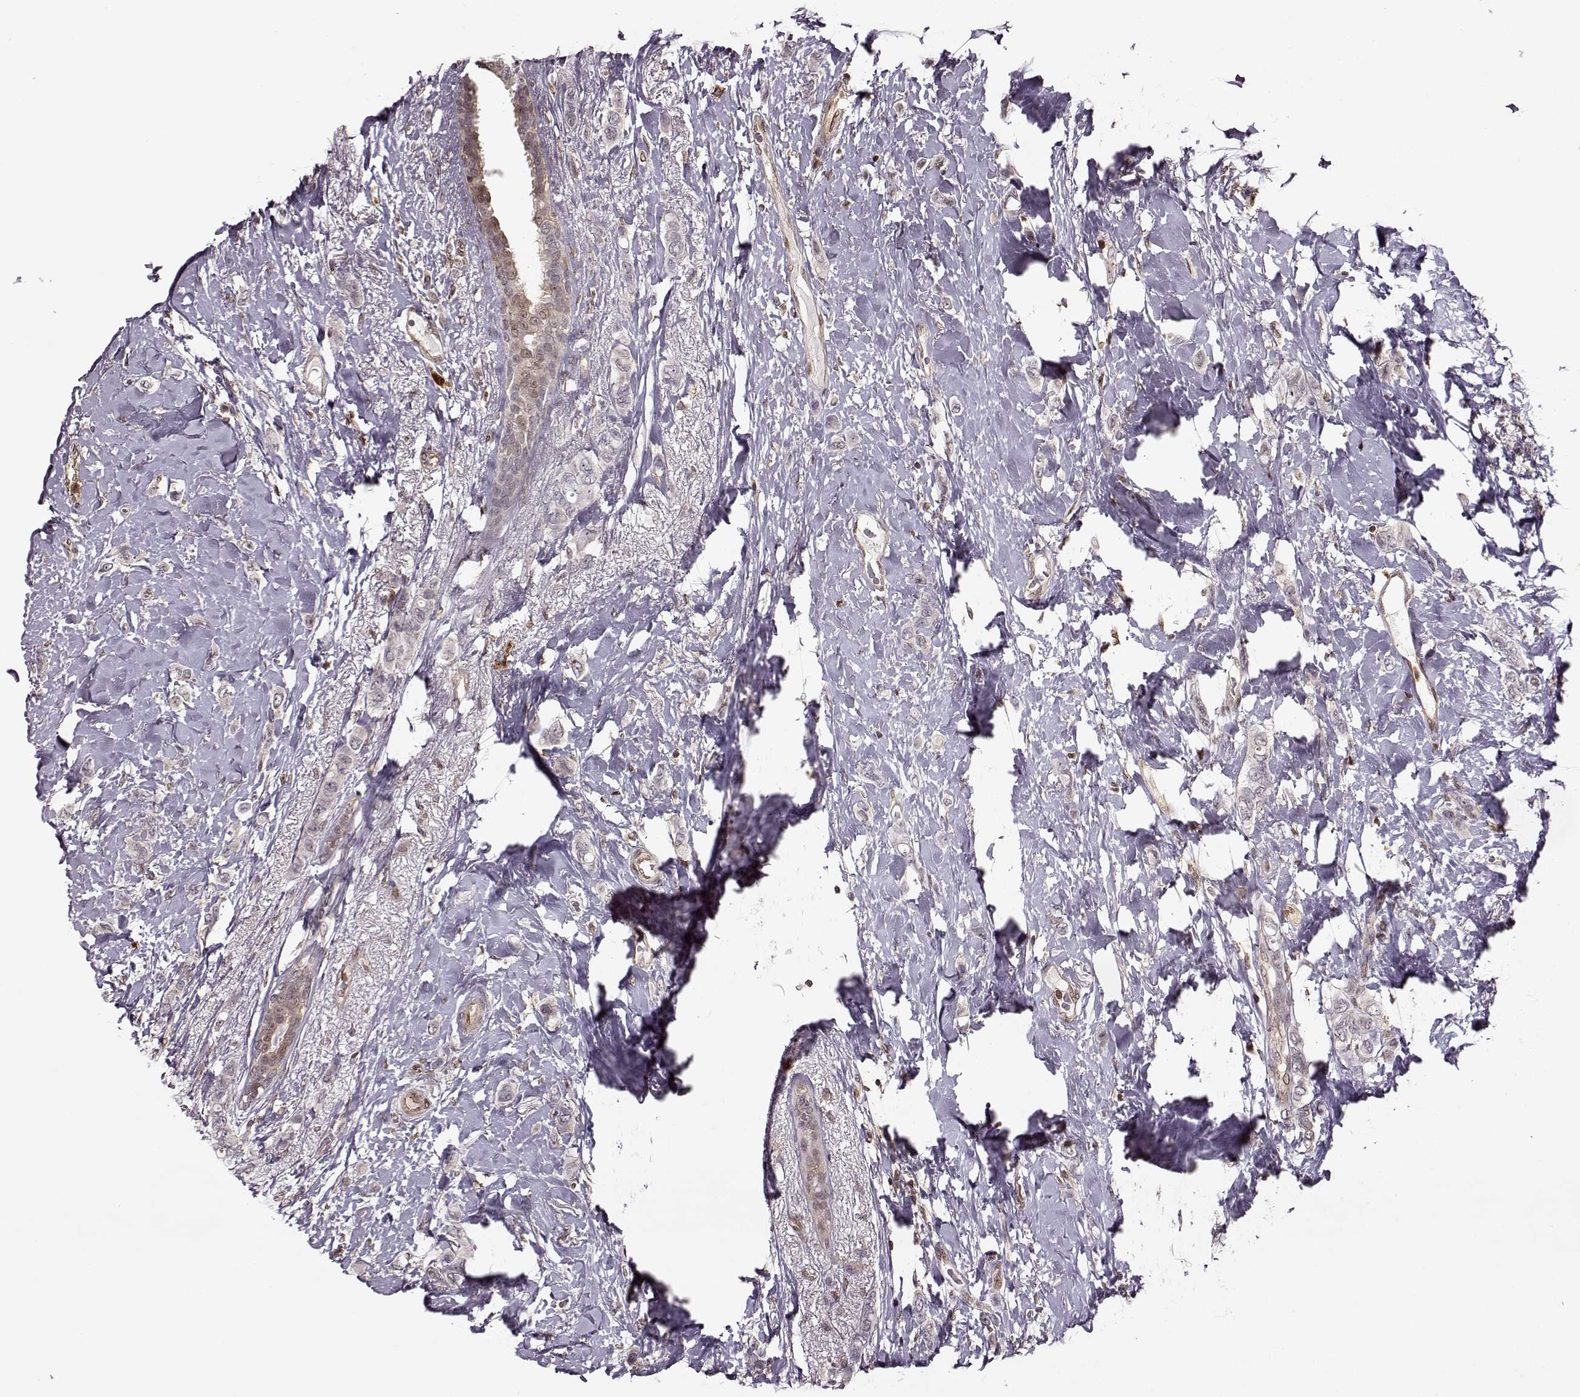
{"staining": {"intensity": "negative", "quantity": "none", "location": "none"}, "tissue": "breast cancer", "cell_type": "Tumor cells", "image_type": "cancer", "snomed": [{"axis": "morphology", "description": "Lobular carcinoma"}, {"axis": "topography", "description": "Breast"}], "caption": "Breast cancer (lobular carcinoma) stained for a protein using IHC displays no staining tumor cells.", "gene": "MFSD1", "patient": {"sex": "female", "age": 66}}